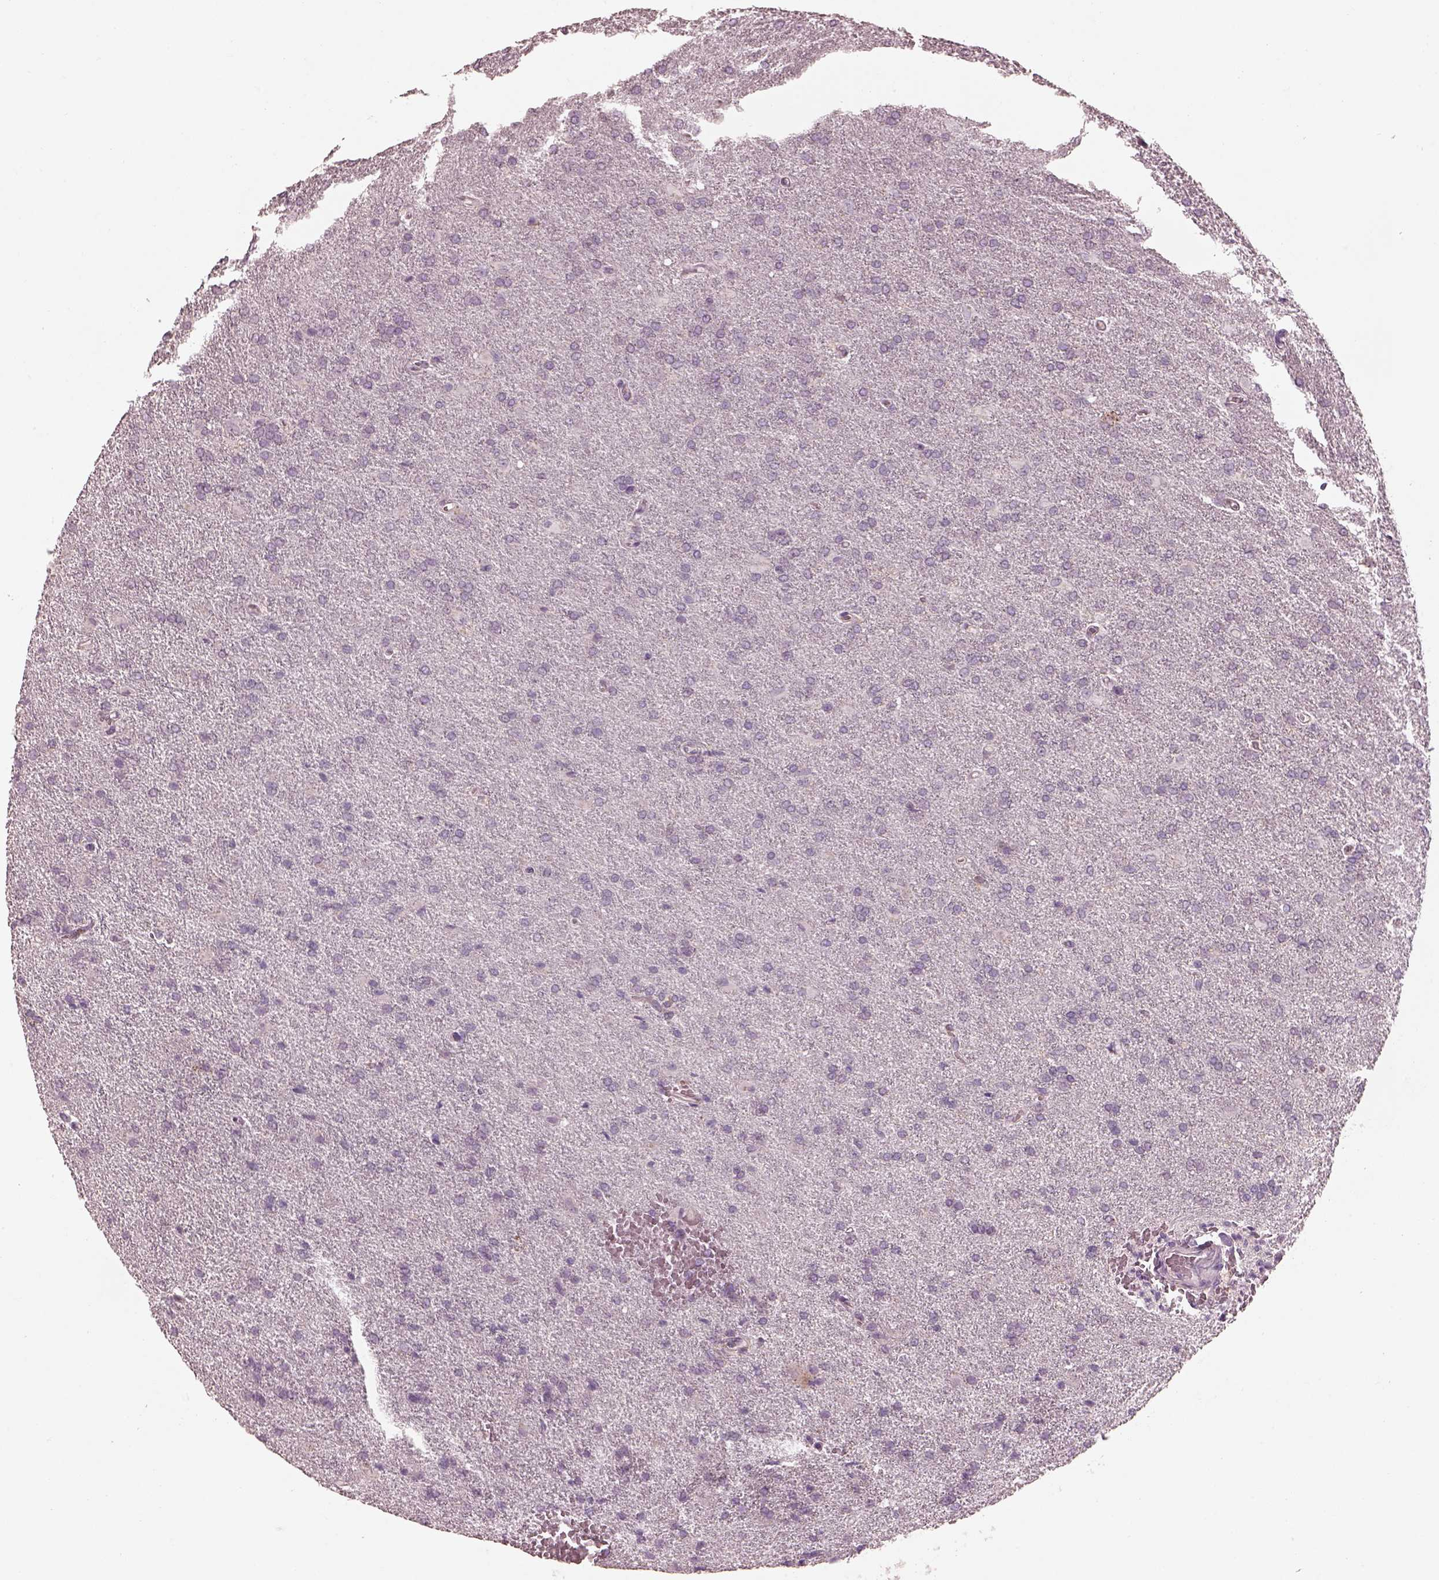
{"staining": {"intensity": "negative", "quantity": "none", "location": "none"}, "tissue": "glioma", "cell_type": "Tumor cells", "image_type": "cancer", "snomed": [{"axis": "morphology", "description": "Glioma, malignant, High grade"}, {"axis": "topography", "description": "Brain"}], "caption": "Human glioma stained for a protein using immunohistochemistry (IHC) shows no positivity in tumor cells.", "gene": "PRKACG", "patient": {"sex": "male", "age": 68}}